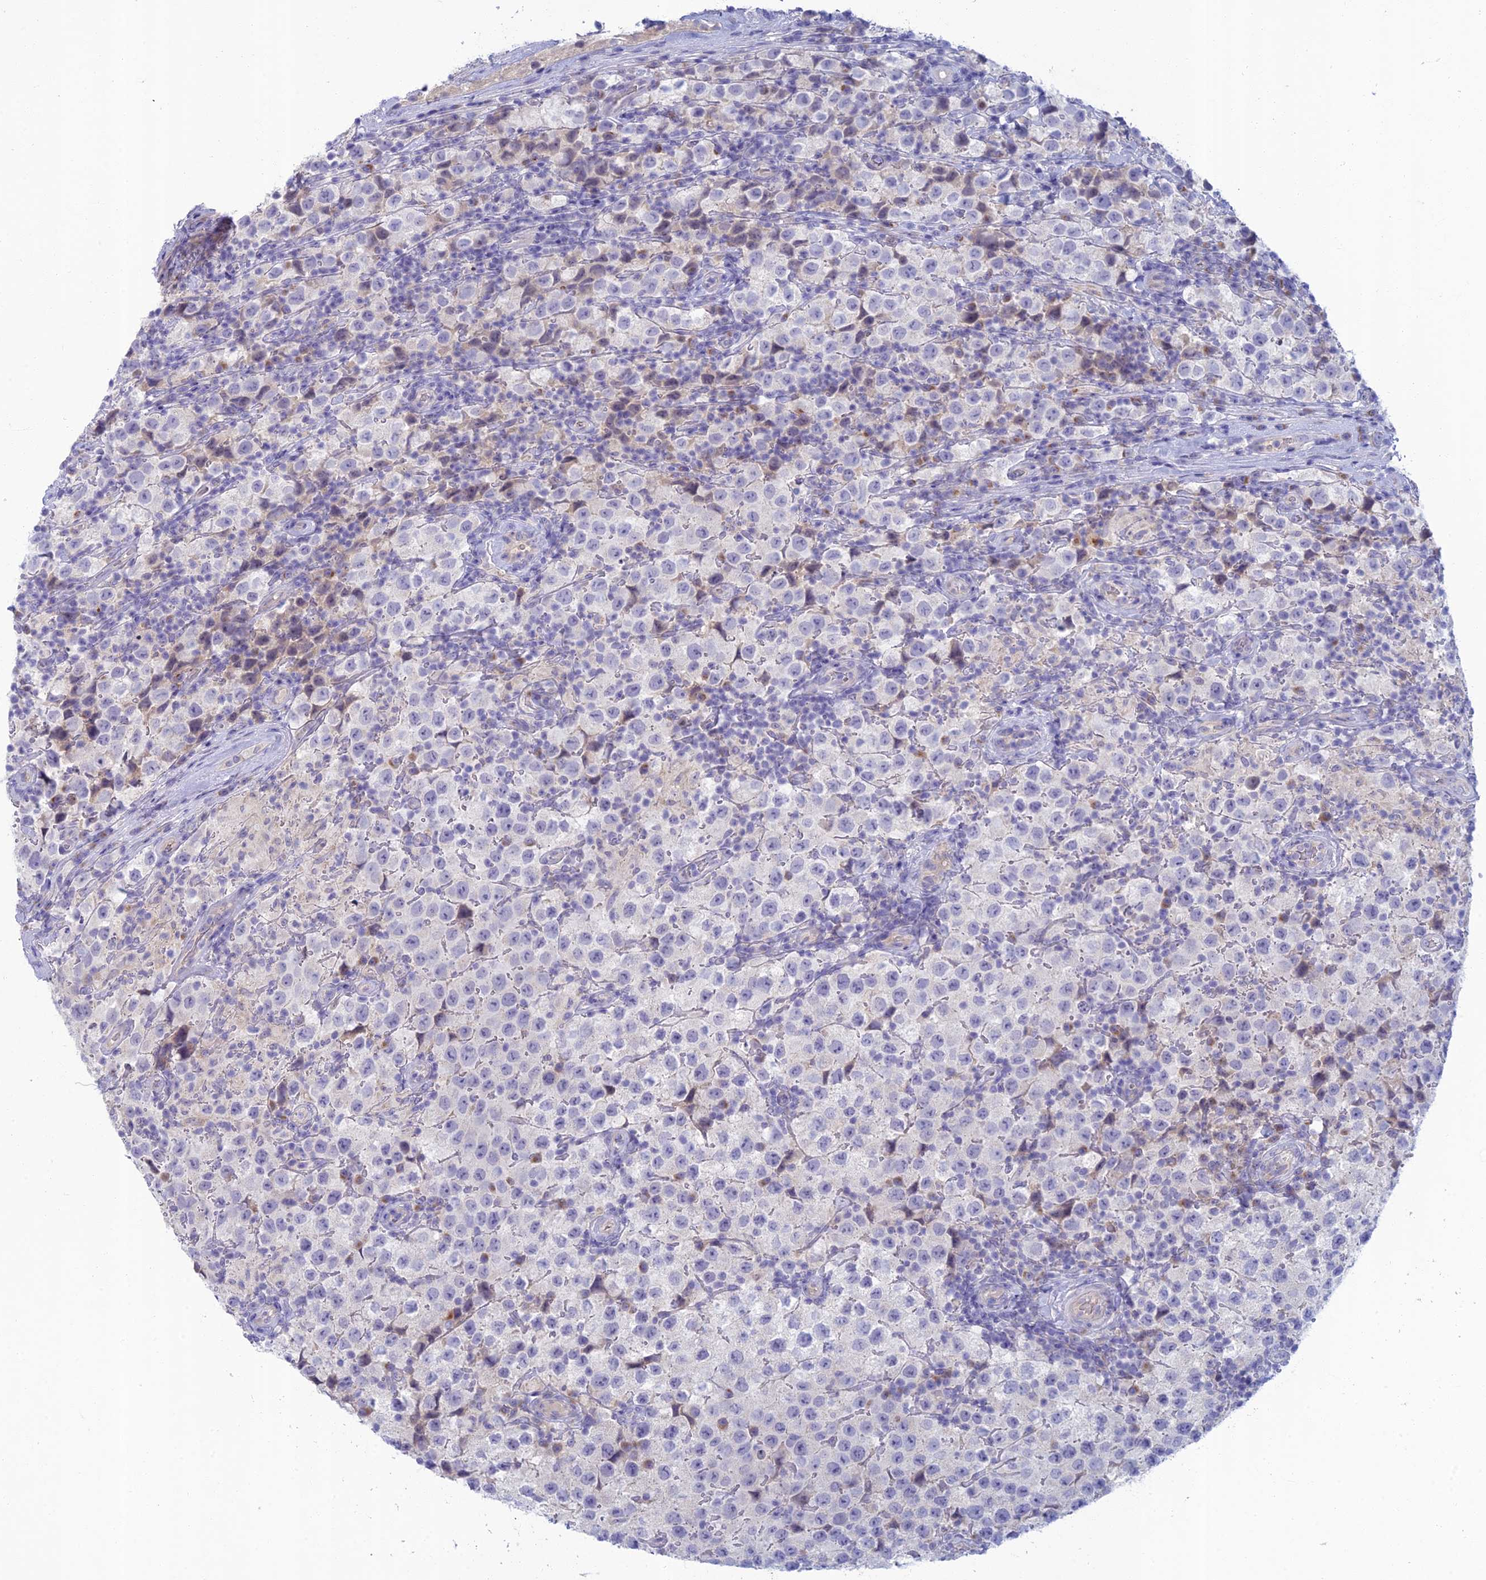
{"staining": {"intensity": "negative", "quantity": "none", "location": "none"}, "tissue": "testis cancer", "cell_type": "Tumor cells", "image_type": "cancer", "snomed": [{"axis": "morphology", "description": "Seminoma, NOS"}, {"axis": "morphology", "description": "Carcinoma, Embryonal, NOS"}, {"axis": "topography", "description": "Testis"}], "caption": "This is an immunohistochemistry (IHC) photomicrograph of testis cancer. There is no staining in tumor cells.", "gene": "SLC25A41", "patient": {"sex": "male", "age": 41}}